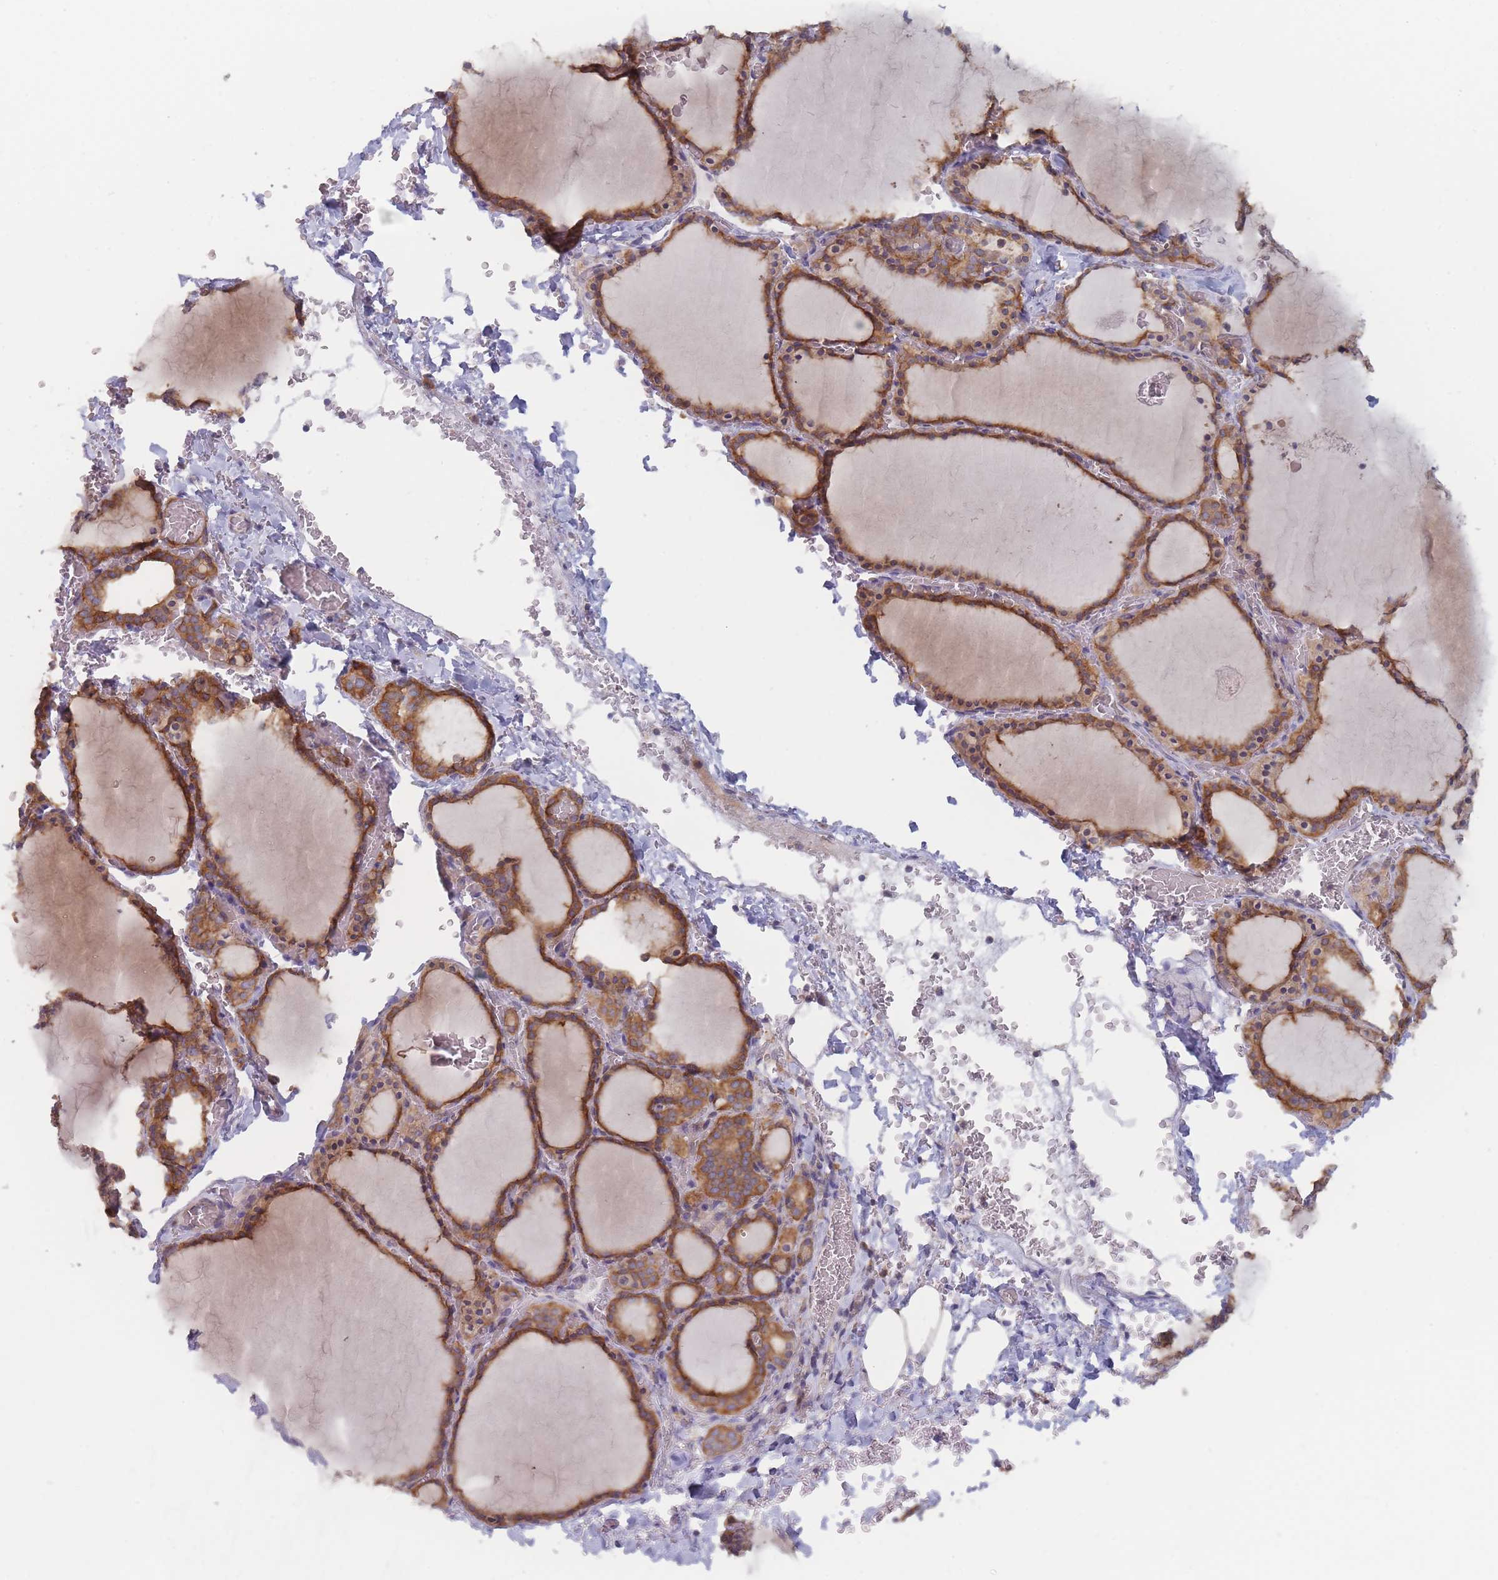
{"staining": {"intensity": "strong", "quantity": ">75%", "location": "cytoplasmic/membranous"}, "tissue": "thyroid gland", "cell_type": "Glandular cells", "image_type": "normal", "snomed": [{"axis": "morphology", "description": "Normal tissue, NOS"}, {"axis": "topography", "description": "Thyroid gland"}], "caption": "An image of thyroid gland stained for a protein shows strong cytoplasmic/membranous brown staining in glandular cells. (IHC, brightfield microscopy, high magnification).", "gene": "EFCC1", "patient": {"sex": "female", "age": 39}}